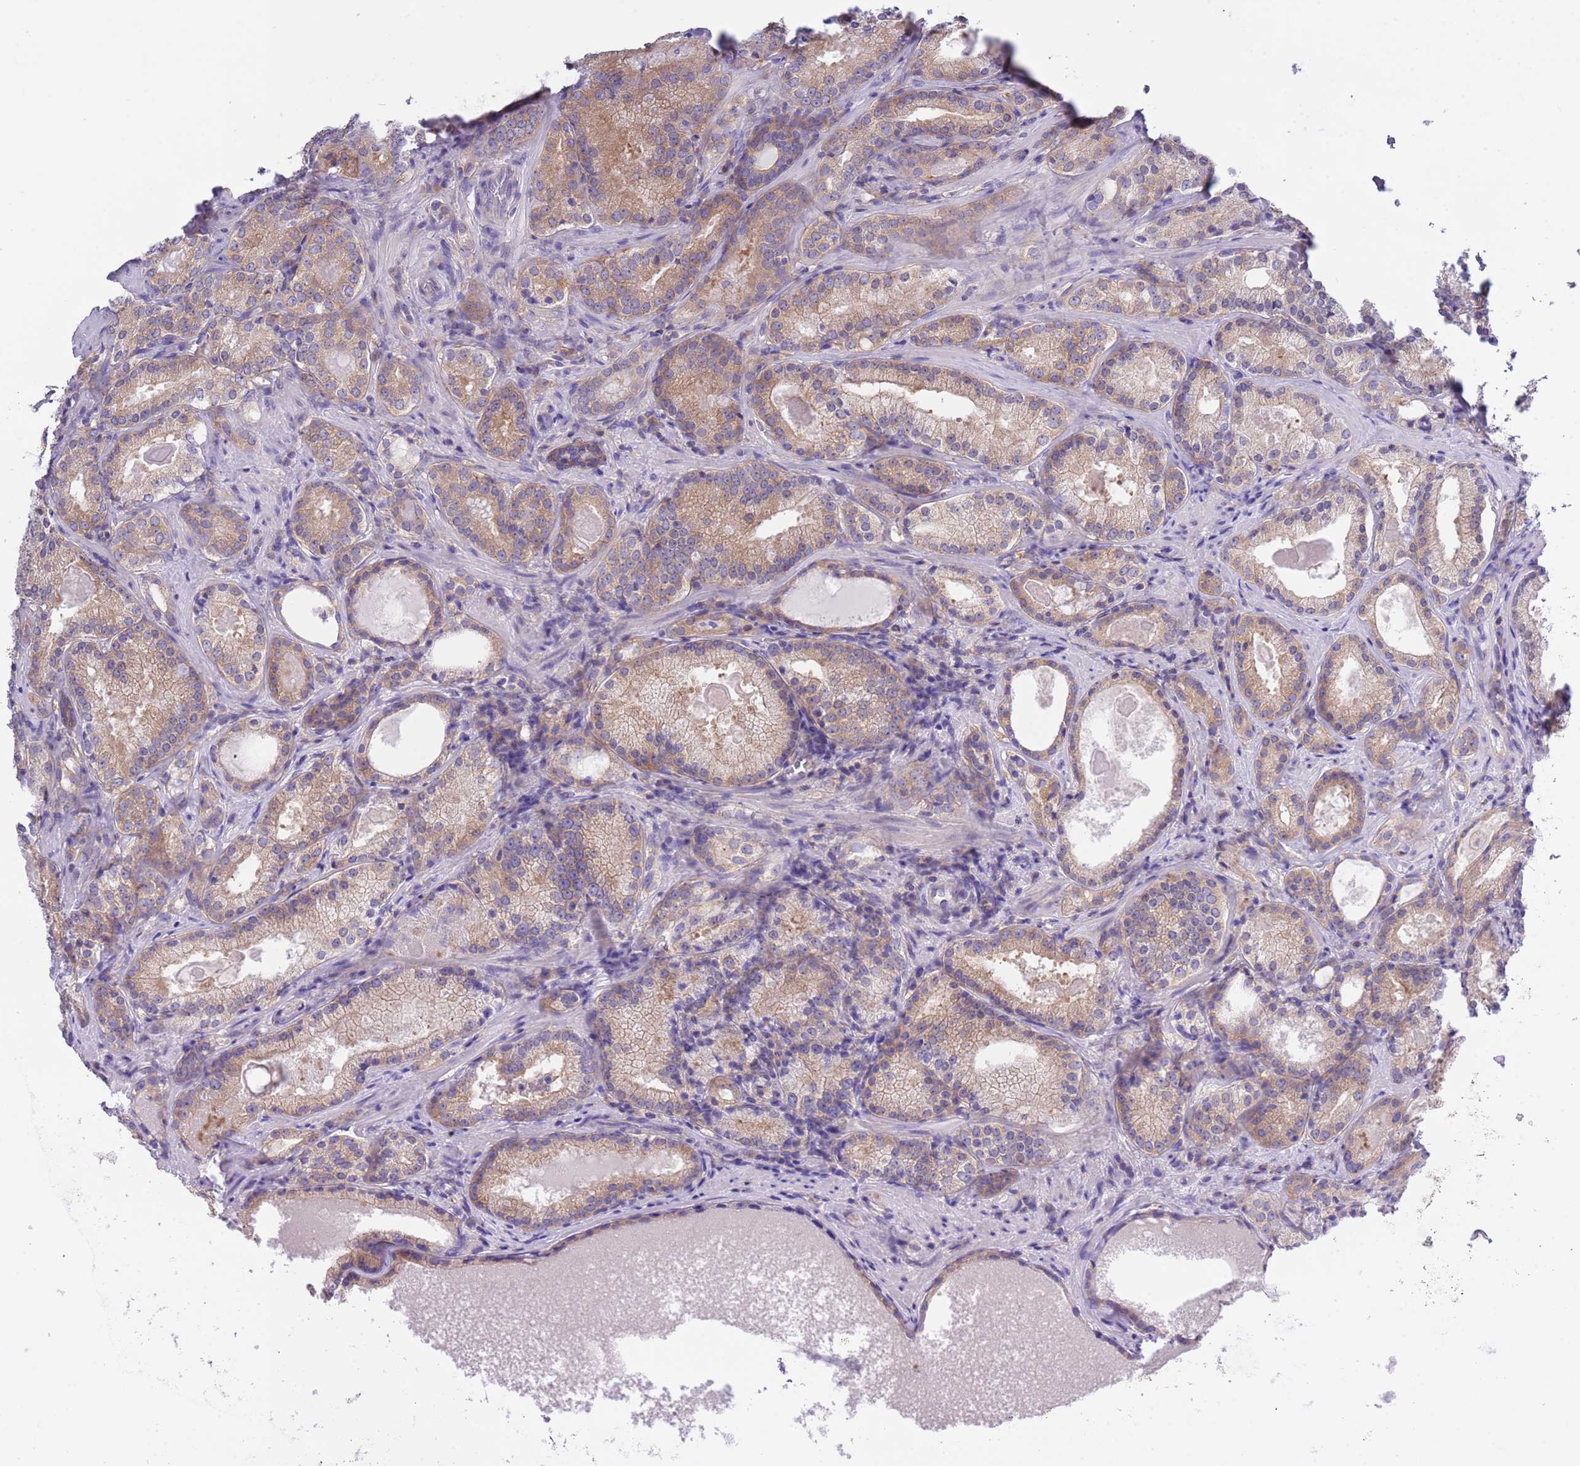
{"staining": {"intensity": "moderate", "quantity": ">75%", "location": "cytoplasmic/membranous"}, "tissue": "prostate cancer", "cell_type": "Tumor cells", "image_type": "cancer", "snomed": [{"axis": "morphology", "description": "Adenocarcinoma, Low grade"}, {"axis": "topography", "description": "Prostate"}], "caption": "IHC photomicrograph of neoplastic tissue: low-grade adenocarcinoma (prostate) stained using immunohistochemistry shows medium levels of moderate protein expression localized specifically in the cytoplasmic/membranous of tumor cells, appearing as a cytoplasmic/membranous brown color.", "gene": "STIP1", "patient": {"sex": "male", "age": 57}}